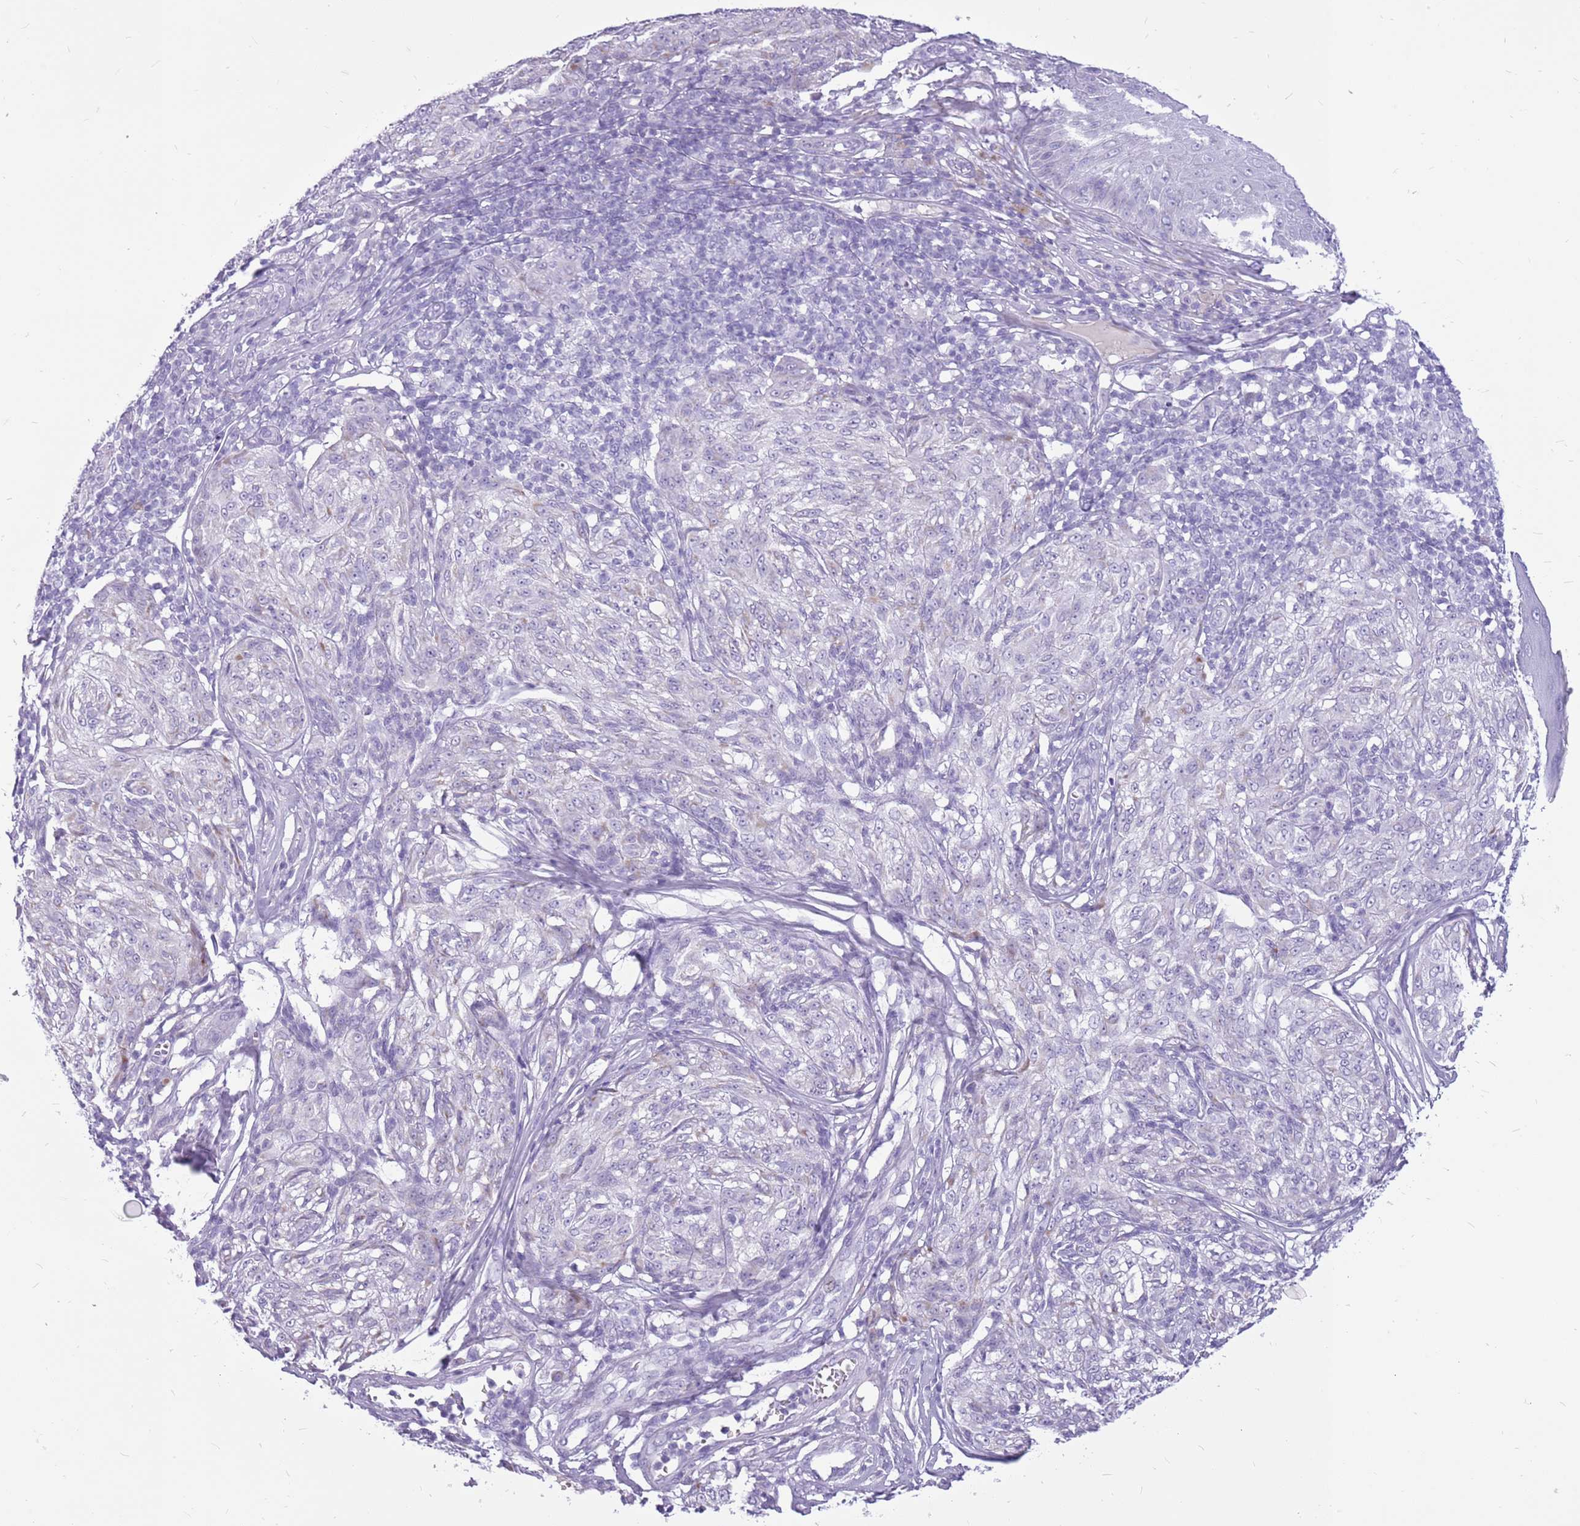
{"staining": {"intensity": "negative", "quantity": "none", "location": "none"}, "tissue": "melanoma", "cell_type": "Tumor cells", "image_type": "cancer", "snomed": [{"axis": "morphology", "description": "Malignant melanoma, NOS"}, {"axis": "topography", "description": "Skin"}], "caption": "This image is of melanoma stained with immunohistochemistry (IHC) to label a protein in brown with the nuclei are counter-stained blue. There is no expression in tumor cells.", "gene": "ZNF425", "patient": {"sex": "female", "age": 63}}